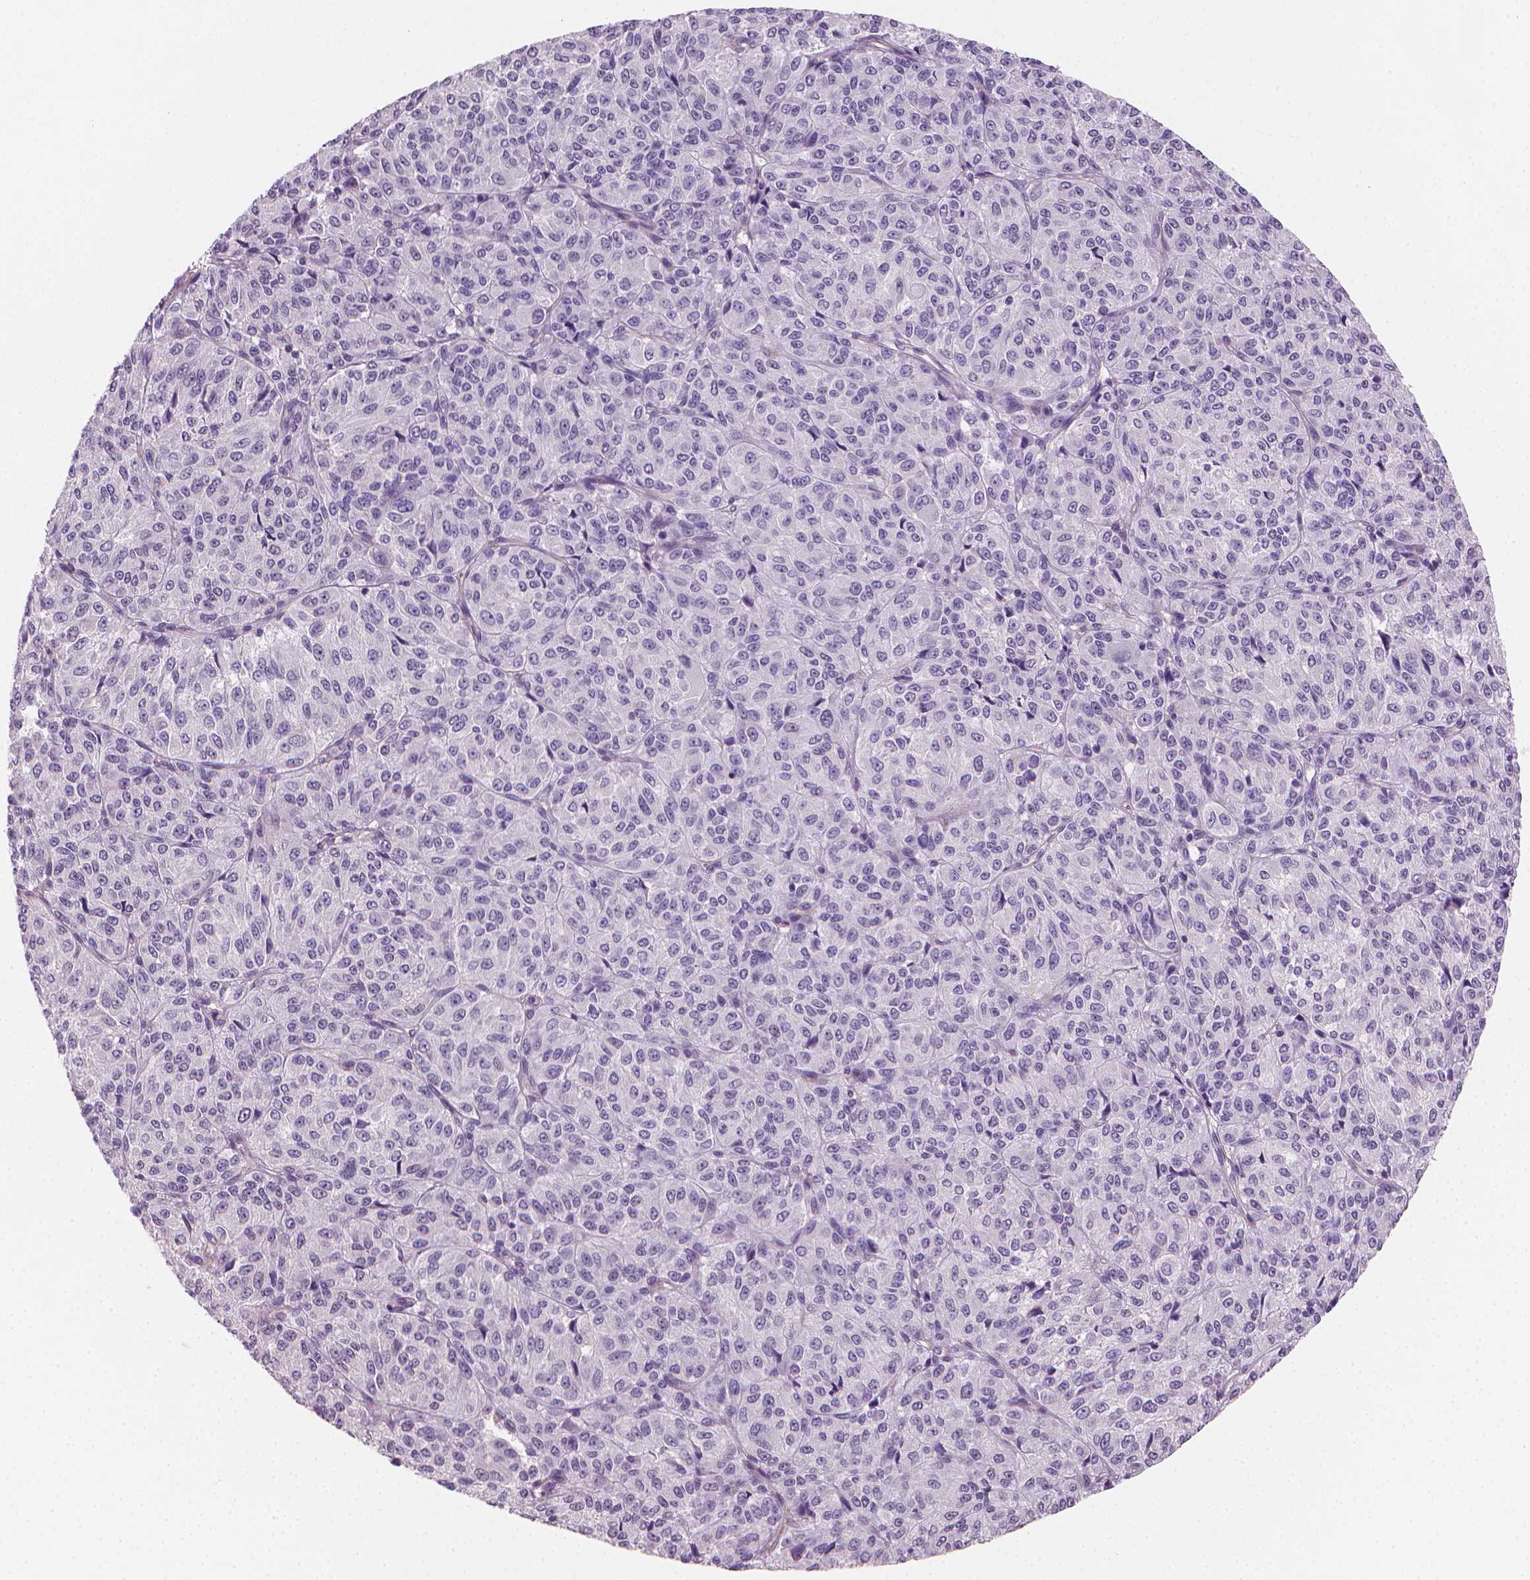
{"staining": {"intensity": "negative", "quantity": "none", "location": "none"}, "tissue": "melanoma", "cell_type": "Tumor cells", "image_type": "cancer", "snomed": [{"axis": "morphology", "description": "Malignant melanoma, Metastatic site"}, {"axis": "topography", "description": "Brain"}], "caption": "This is an immunohistochemistry (IHC) photomicrograph of malignant melanoma (metastatic site). There is no staining in tumor cells.", "gene": "CLXN", "patient": {"sex": "female", "age": 56}}